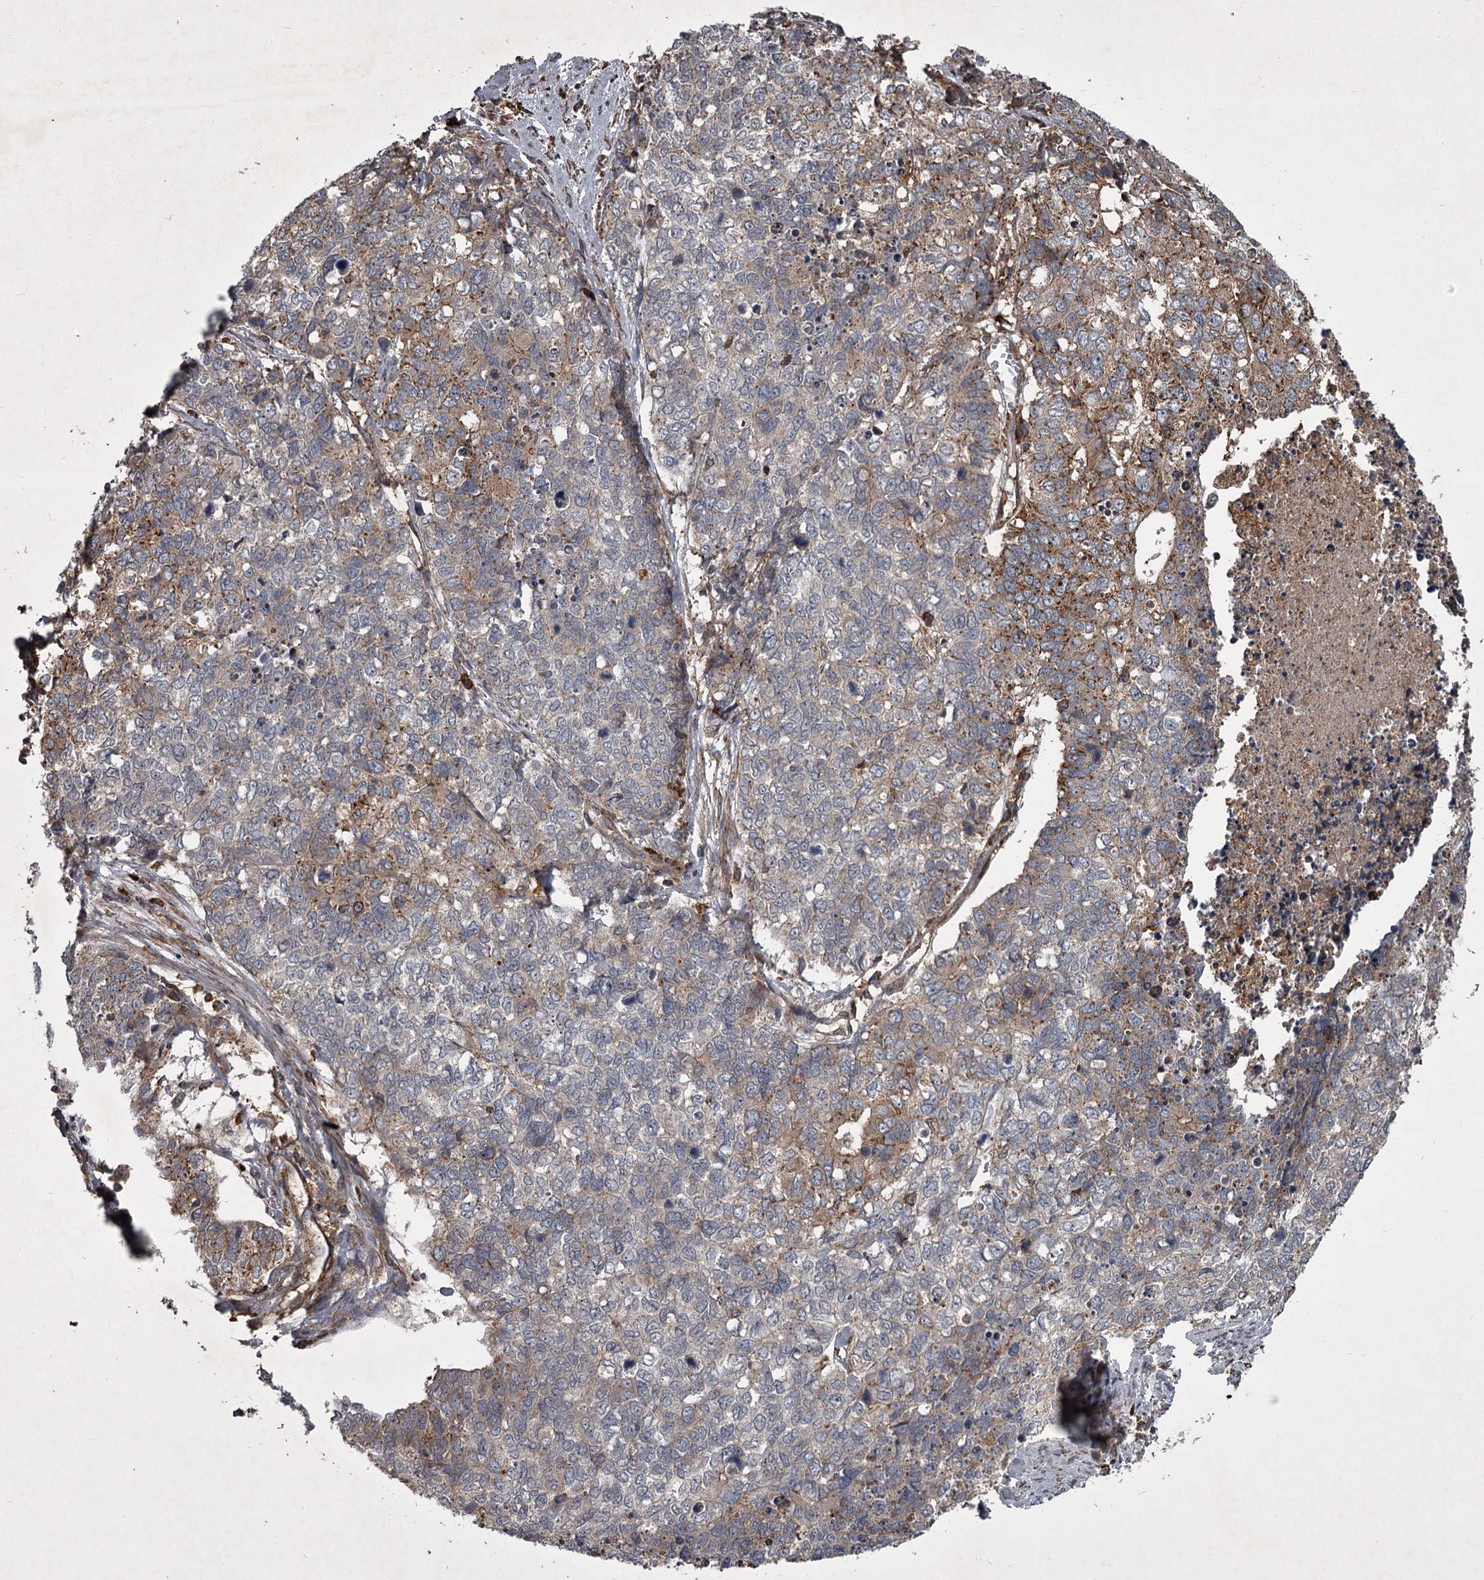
{"staining": {"intensity": "weak", "quantity": "<25%", "location": "cytoplasmic/membranous"}, "tissue": "cervical cancer", "cell_type": "Tumor cells", "image_type": "cancer", "snomed": [{"axis": "morphology", "description": "Squamous cell carcinoma, NOS"}, {"axis": "topography", "description": "Cervix"}], "caption": "Cervical cancer (squamous cell carcinoma) stained for a protein using immunohistochemistry (IHC) exhibits no expression tumor cells.", "gene": "UNC93B1", "patient": {"sex": "female", "age": 63}}